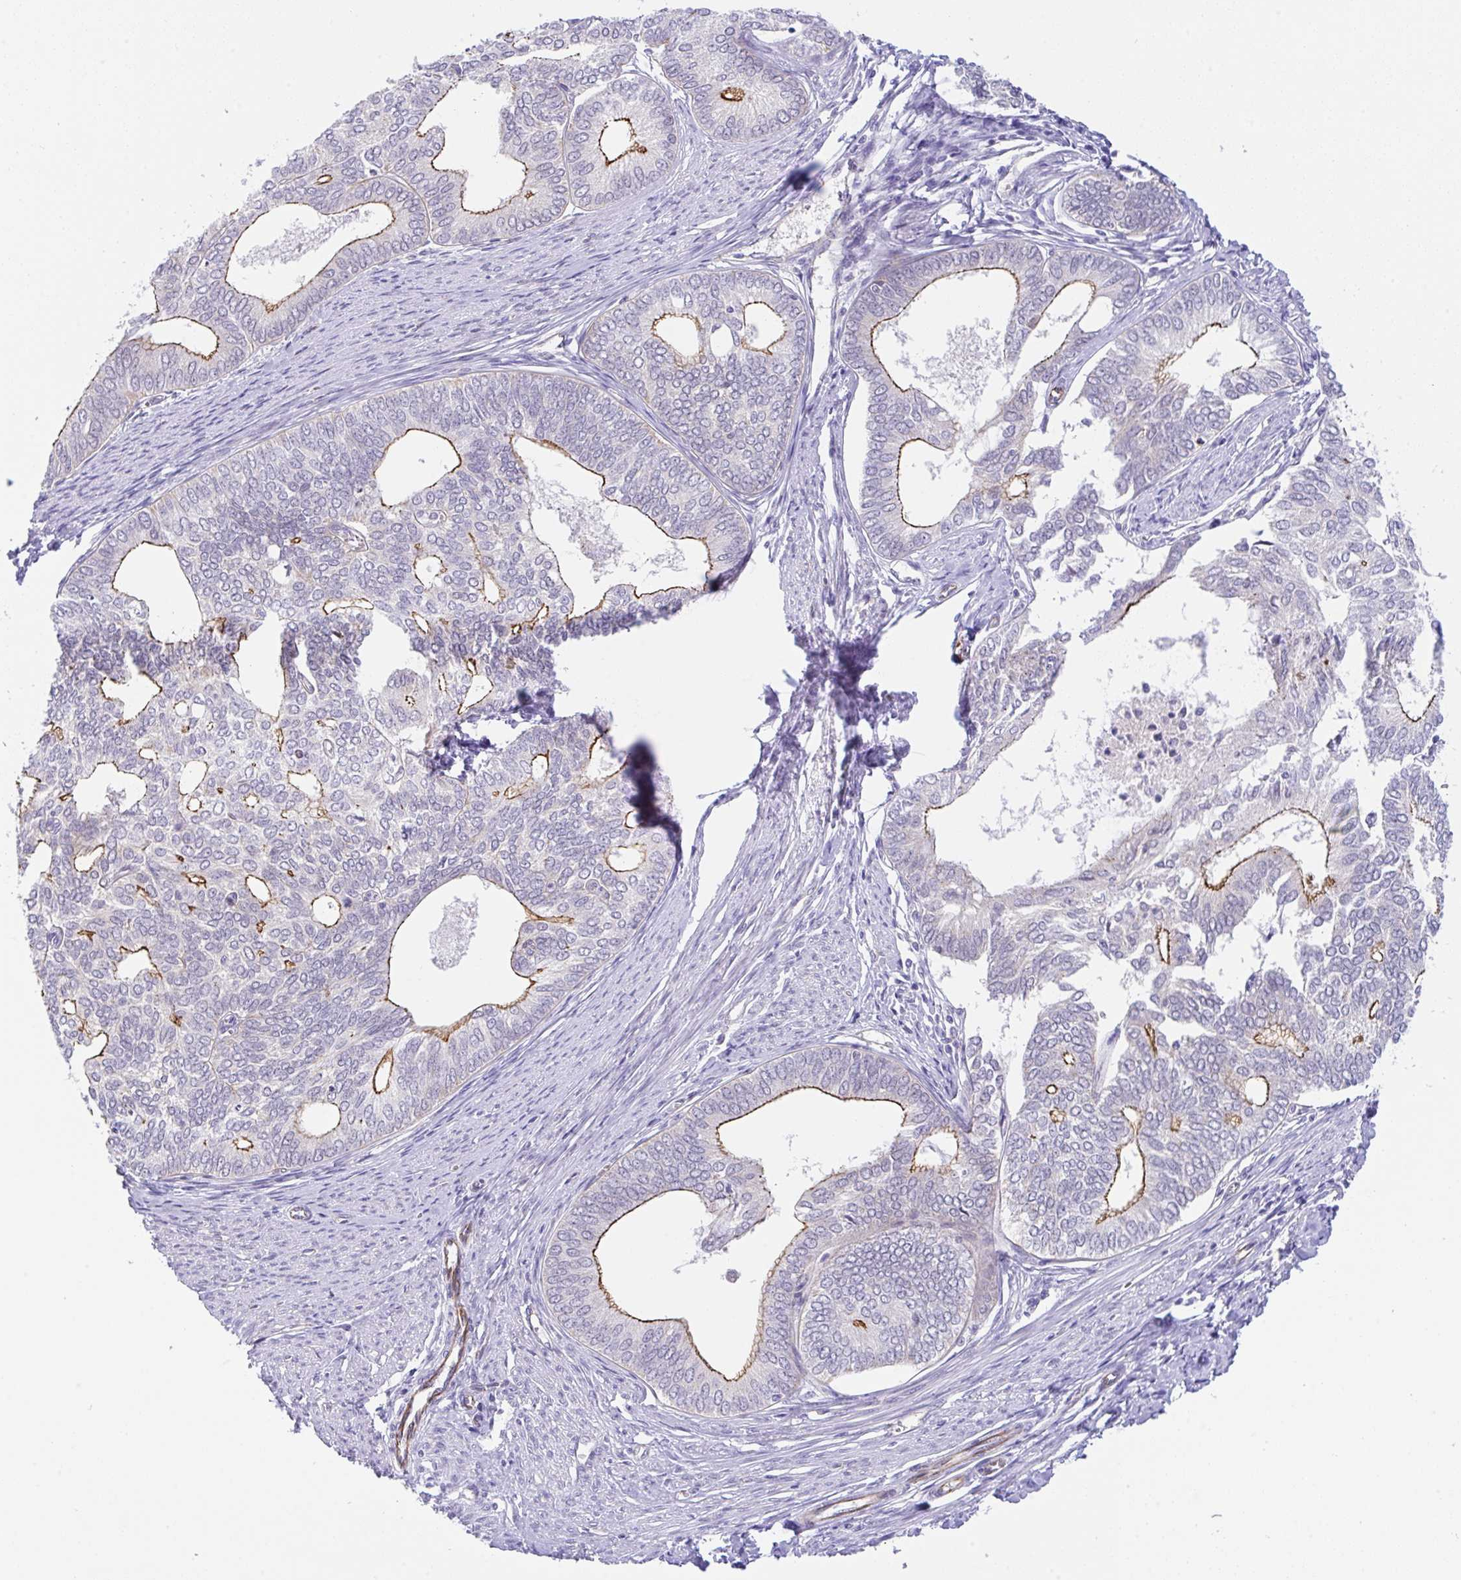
{"staining": {"intensity": "strong", "quantity": "<25%", "location": "cytoplasmic/membranous"}, "tissue": "endometrial cancer", "cell_type": "Tumor cells", "image_type": "cancer", "snomed": [{"axis": "morphology", "description": "Adenocarcinoma, NOS"}, {"axis": "topography", "description": "Endometrium"}], "caption": "Protein expression analysis of adenocarcinoma (endometrial) displays strong cytoplasmic/membranous positivity in approximately <25% of tumor cells.", "gene": "CGNL1", "patient": {"sex": "female", "age": 75}}